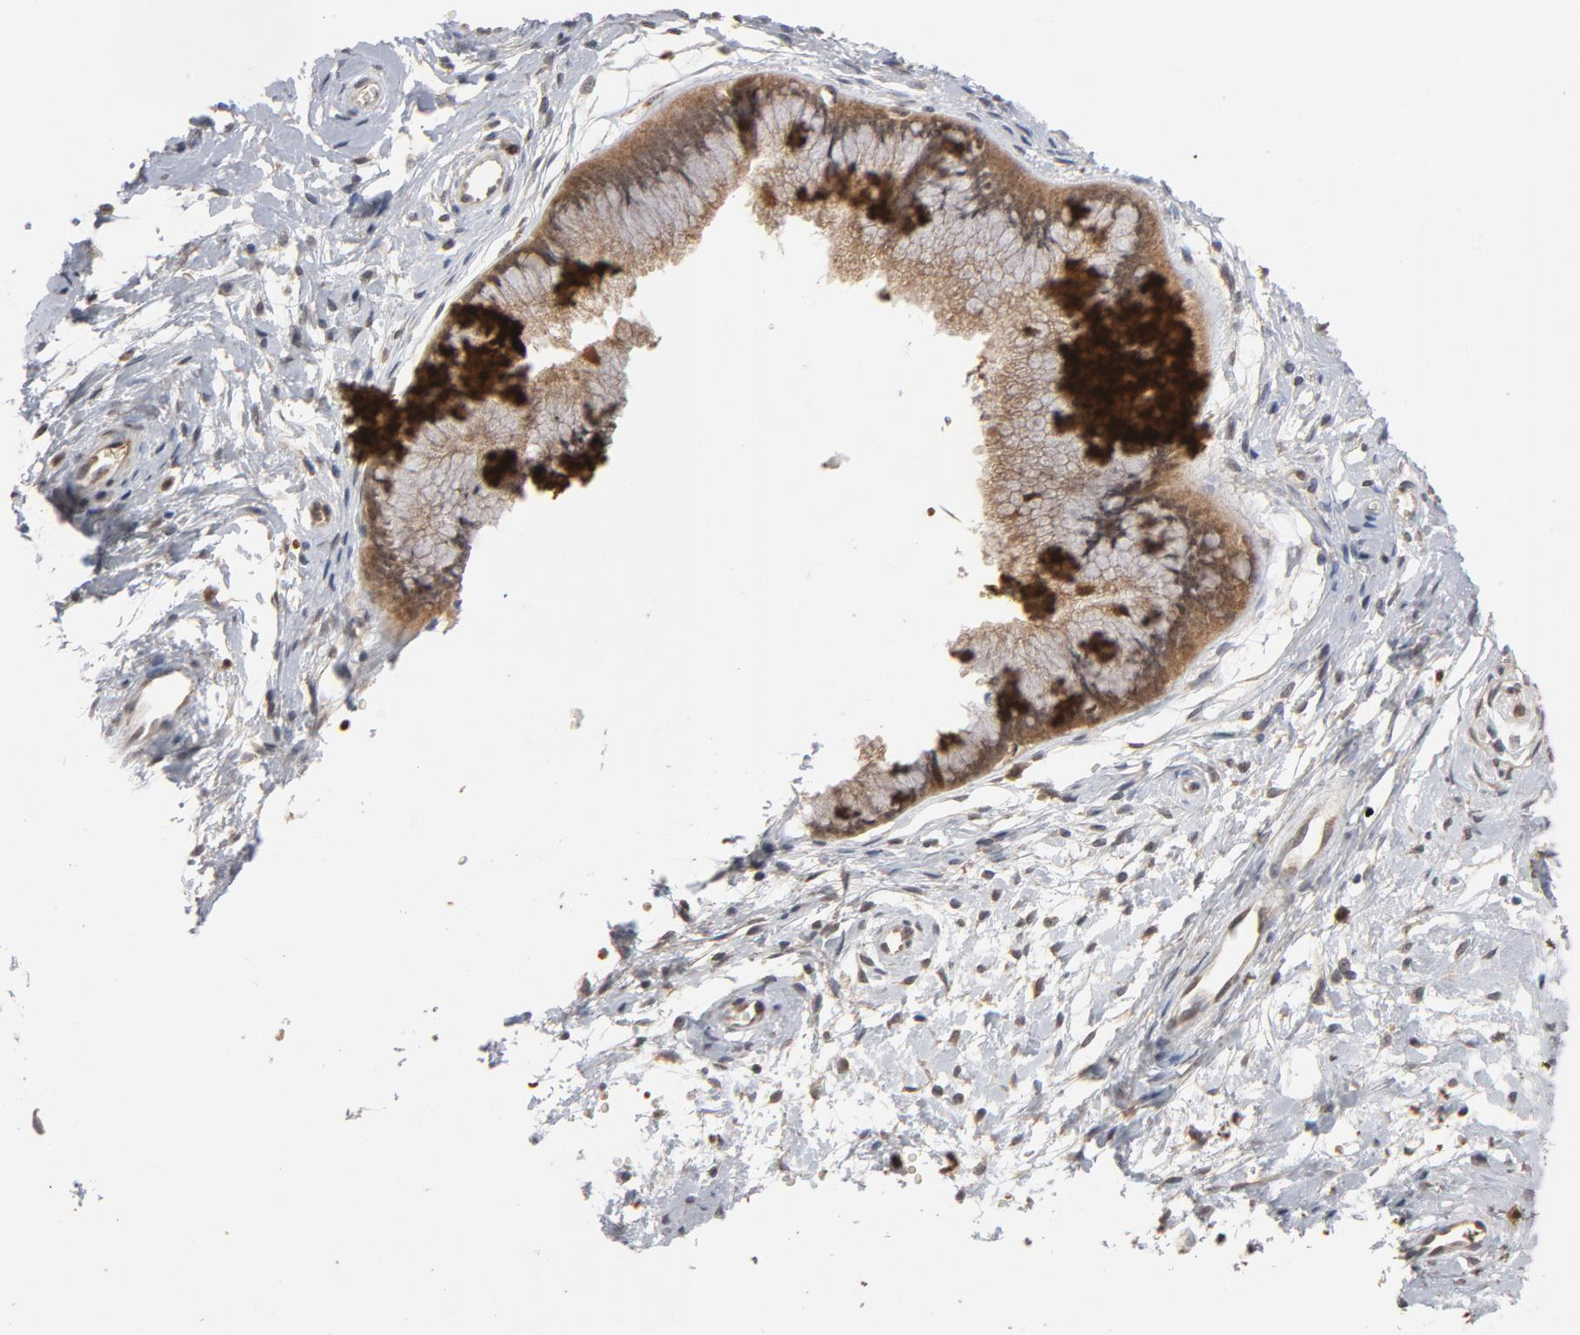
{"staining": {"intensity": "weak", "quantity": ">75%", "location": "cytoplasmic/membranous"}, "tissue": "cervix", "cell_type": "Glandular cells", "image_type": "normal", "snomed": [{"axis": "morphology", "description": "Normal tissue, NOS"}, {"axis": "topography", "description": "Cervix"}], "caption": "Protein expression analysis of unremarkable human cervix reveals weak cytoplasmic/membranous positivity in about >75% of glandular cells.", "gene": "PRDX1", "patient": {"sex": "female", "age": 39}}